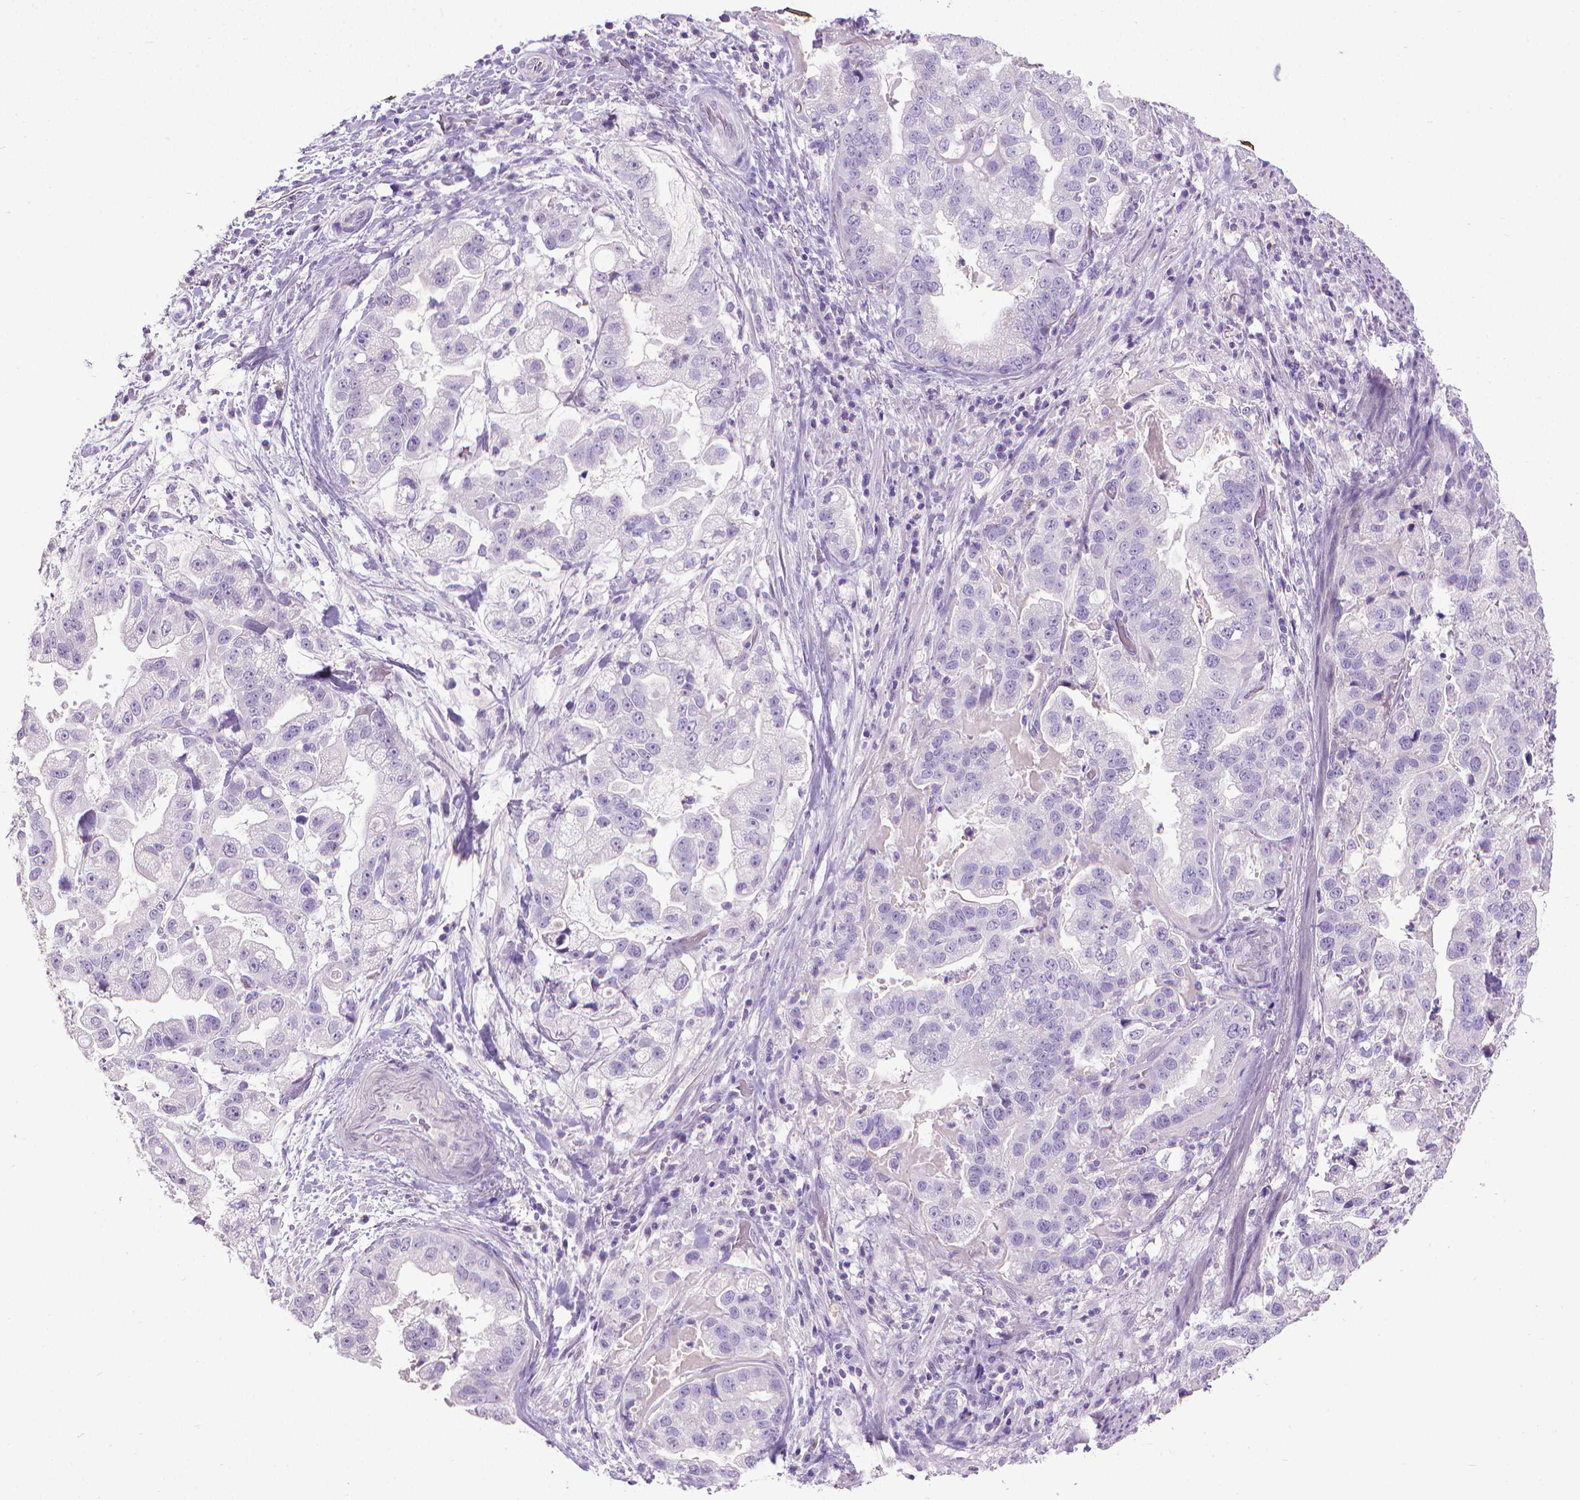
{"staining": {"intensity": "negative", "quantity": "none", "location": "none"}, "tissue": "stomach cancer", "cell_type": "Tumor cells", "image_type": "cancer", "snomed": [{"axis": "morphology", "description": "Adenocarcinoma, NOS"}, {"axis": "topography", "description": "Stomach"}], "caption": "A histopathology image of human stomach adenocarcinoma is negative for staining in tumor cells.", "gene": "KRT5", "patient": {"sex": "male", "age": 59}}